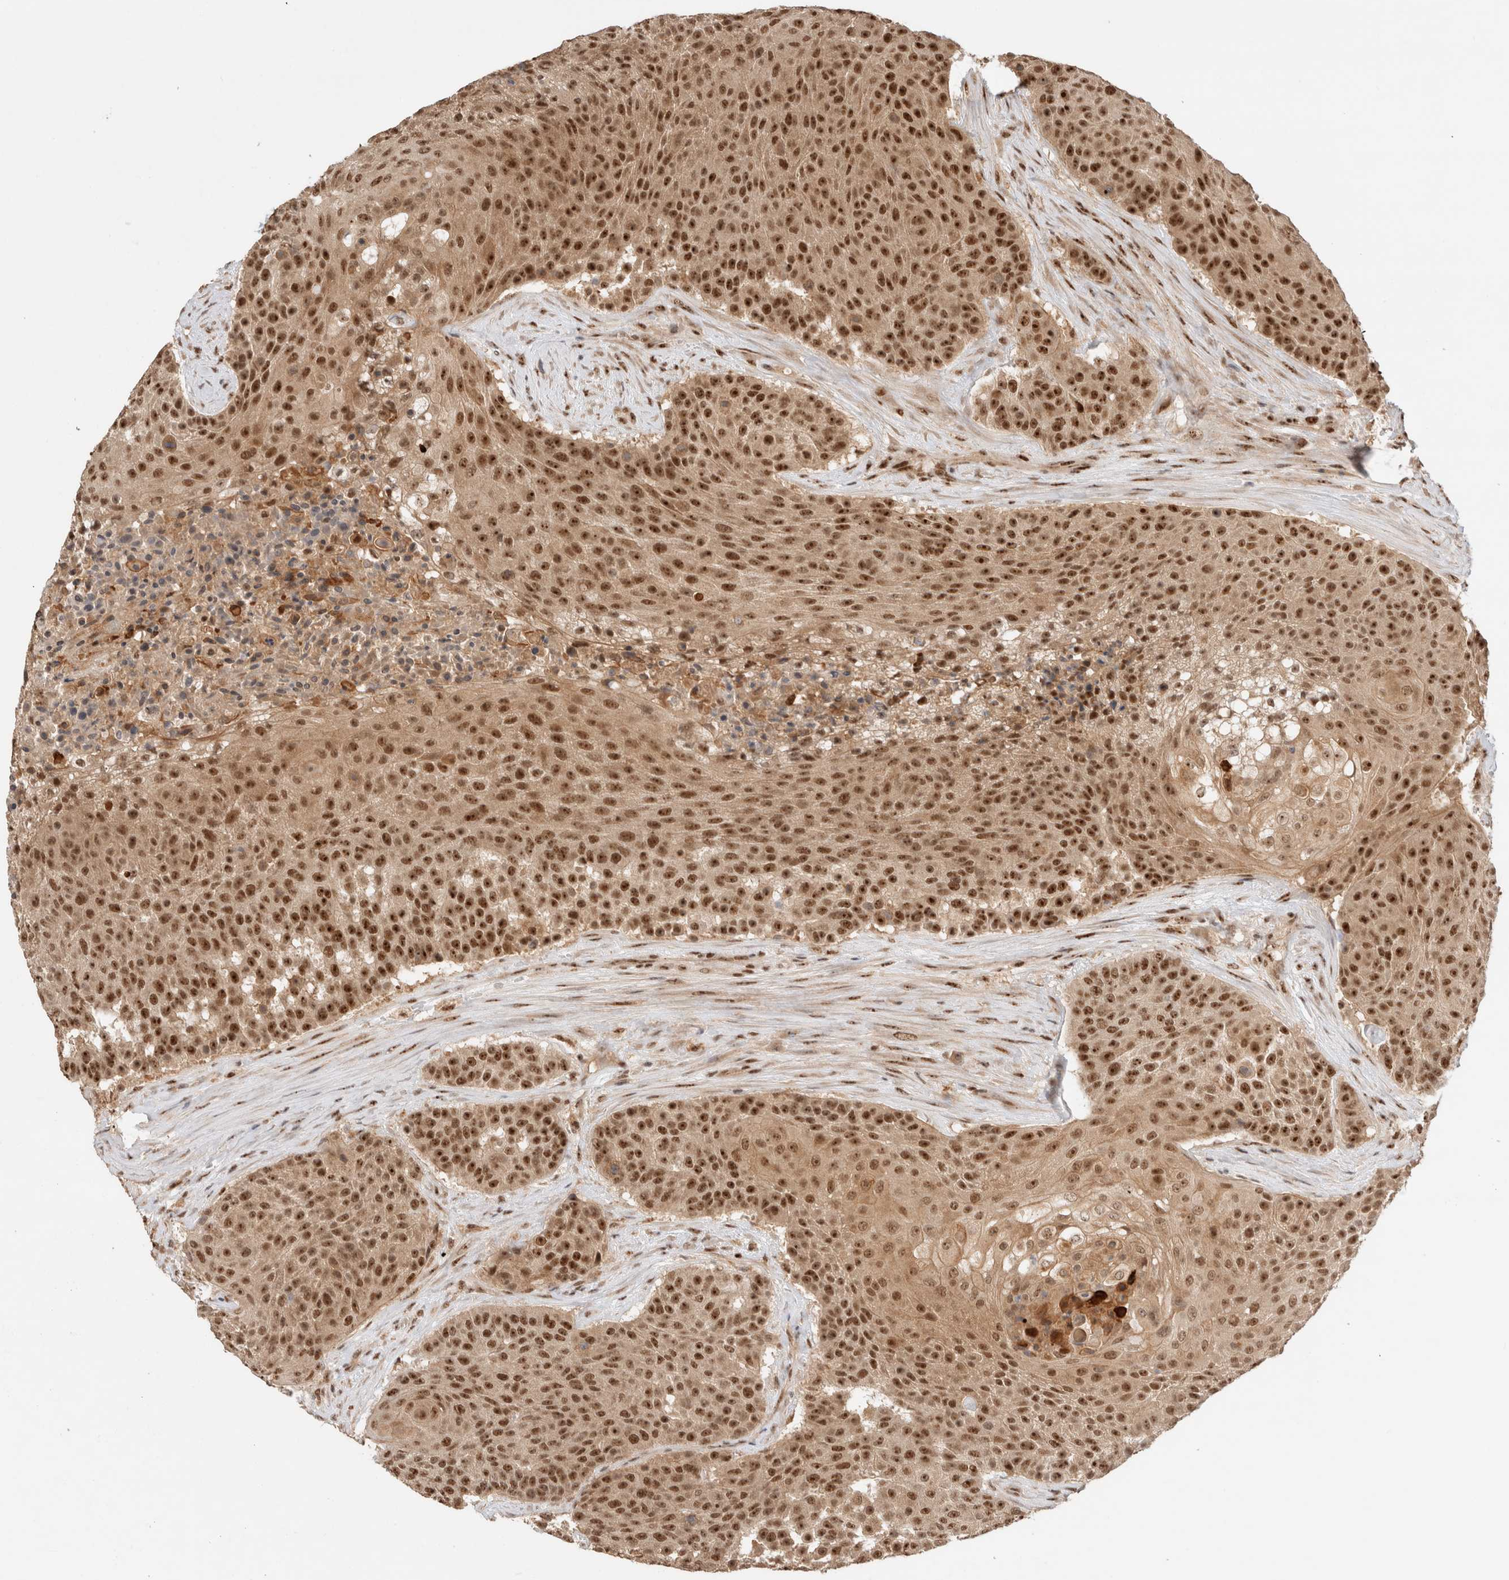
{"staining": {"intensity": "strong", "quantity": ">75%", "location": "cytoplasmic/membranous,nuclear"}, "tissue": "urothelial cancer", "cell_type": "Tumor cells", "image_type": "cancer", "snomed": [{"axis": "morphology", "description": "Urothelial carcinoma, High grade"}, {"axis": "topography", "description": "Urinary bladder"}], "caption": "A brown stain labels strong cytoplasmic/membranous and nuclear expression of a protein in human urothelial carcinoma (high-grade) tumor cells.", "gene": "MPHOSPH6", "patient": {"sex": "female", "age": 63}}